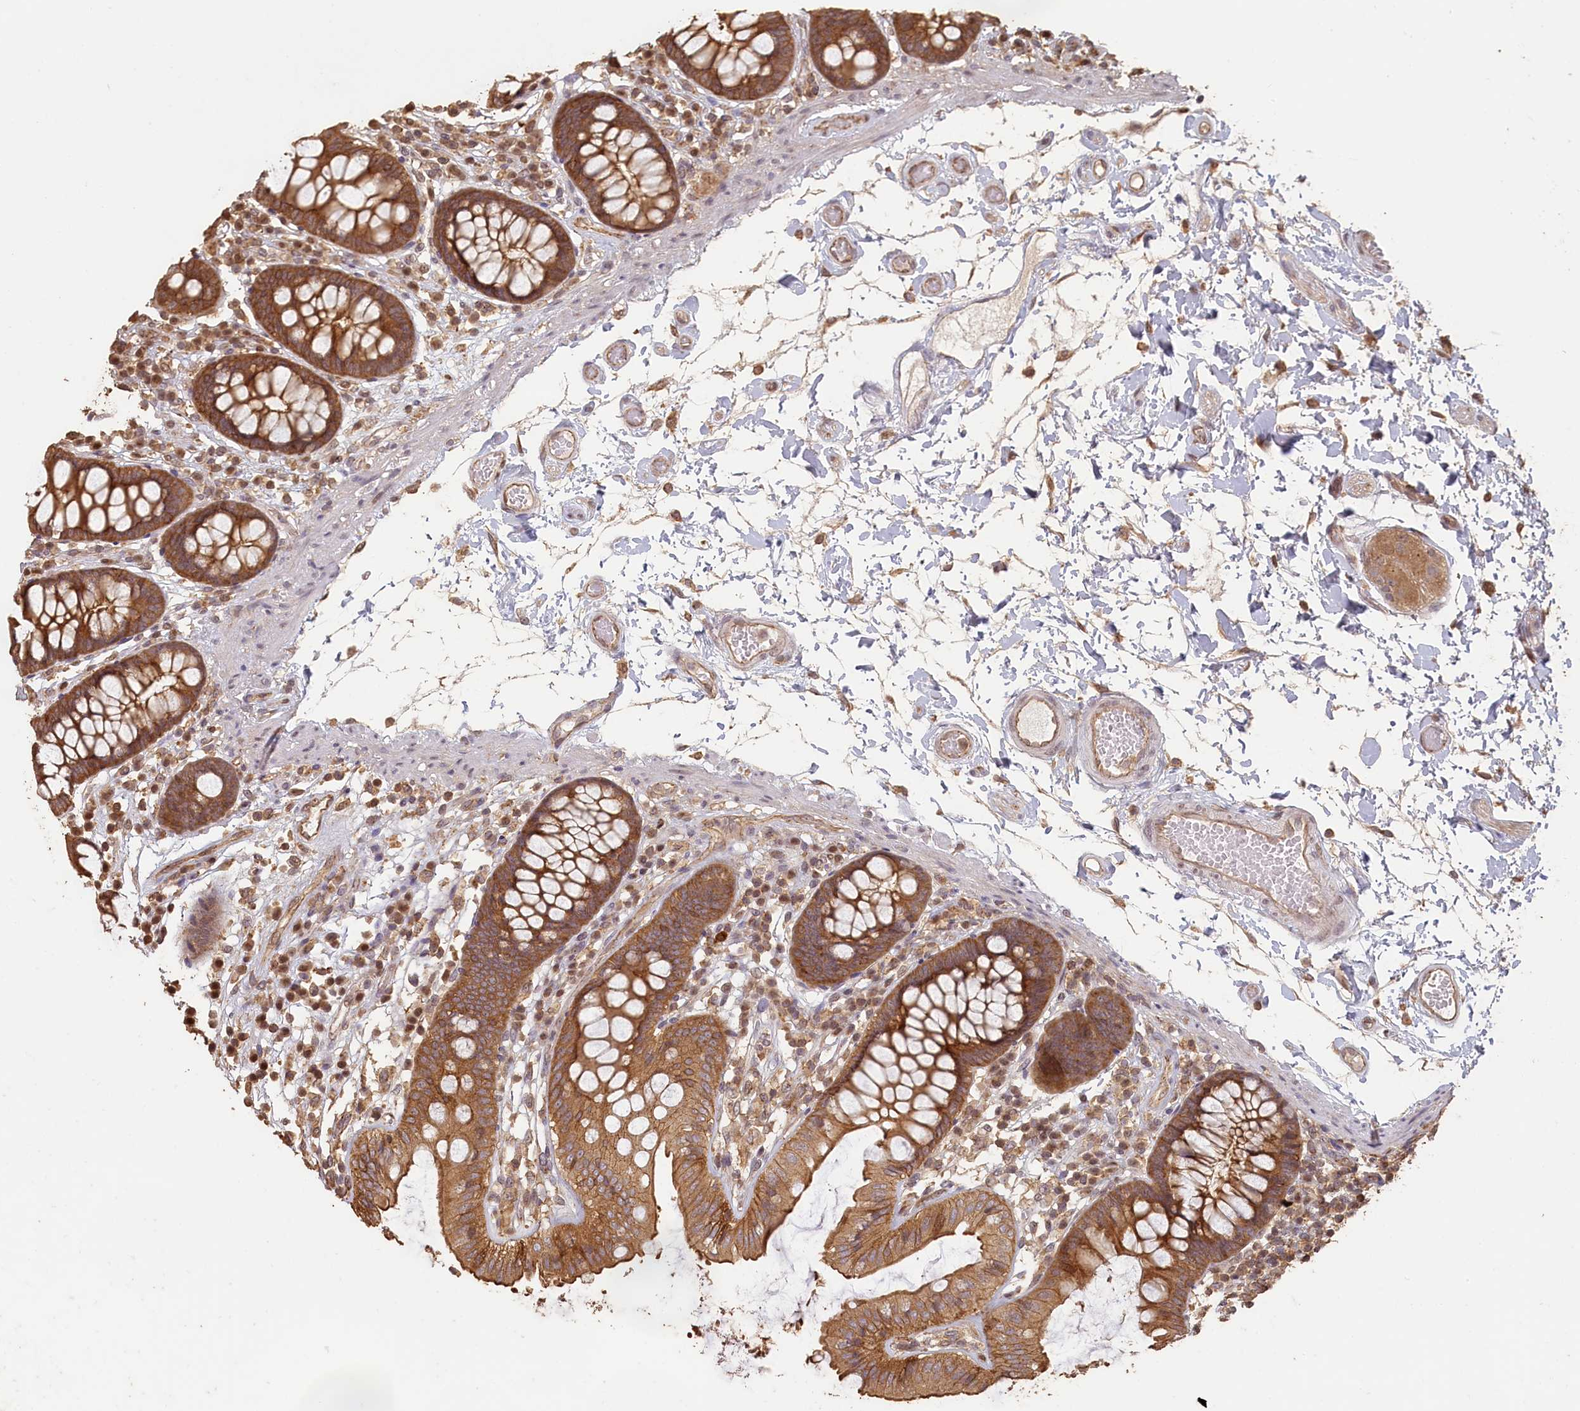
{"staining": {"intensity": "moderate", "quantity": ">75%", "location": "cytoplasmic/membranous"}, "tissue": "colon", "cell_type": "Endothelial cells", "image_type": "normal", "snomed": [{"axis": "morphology", "description": "Normal tissue, NOS"}, {"axis": "topography", "description": "Colon"}], "caption": "Approximately >75% of endothelial cells in unremarkable human colon exhibit moderate cytoplasmic/membranous protein expression as visualized by brown immunohistochemical staining.", "gene": "MADD", "patient": {"sex": "male", "age": 84}}